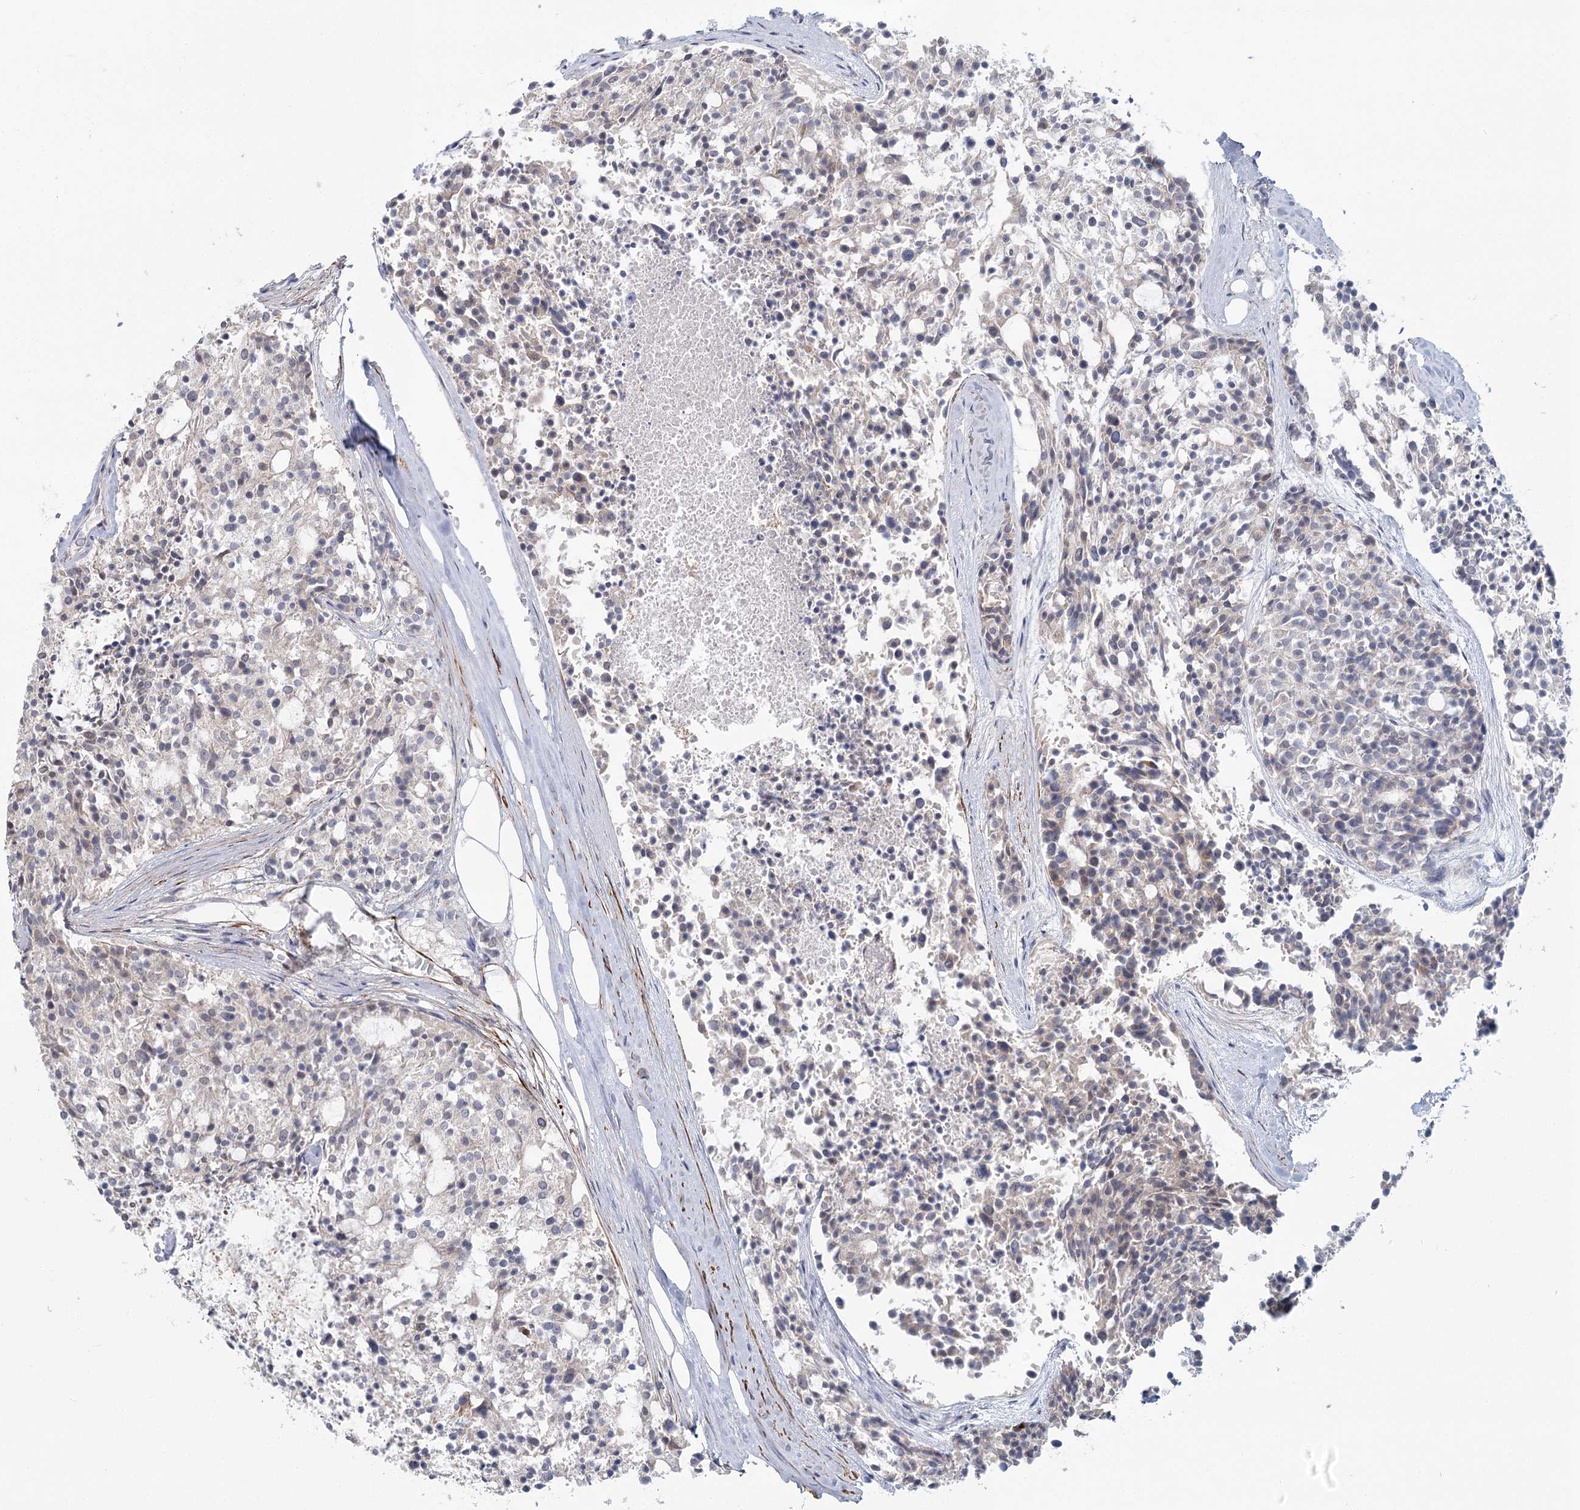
{"staining": {"intensity": "weak", "quantity": "25%-75%", "location": "nuclear"}, "tissue": "carcinoid", "cell_type": "Tumor cells", "image_type": "cancer", "snomed": [{"axis": "morphology", "description": "Carcinoid, malignant, NOS"}, {"axis": "topography", "description": "Pancreas"}], "caption": "An image of carcinoid (malignant) stained for a protein reveals weak nuclear brown staining in tumor cells.", "gene": "USP11", "patient": {"sex": "female", "age": 54}}